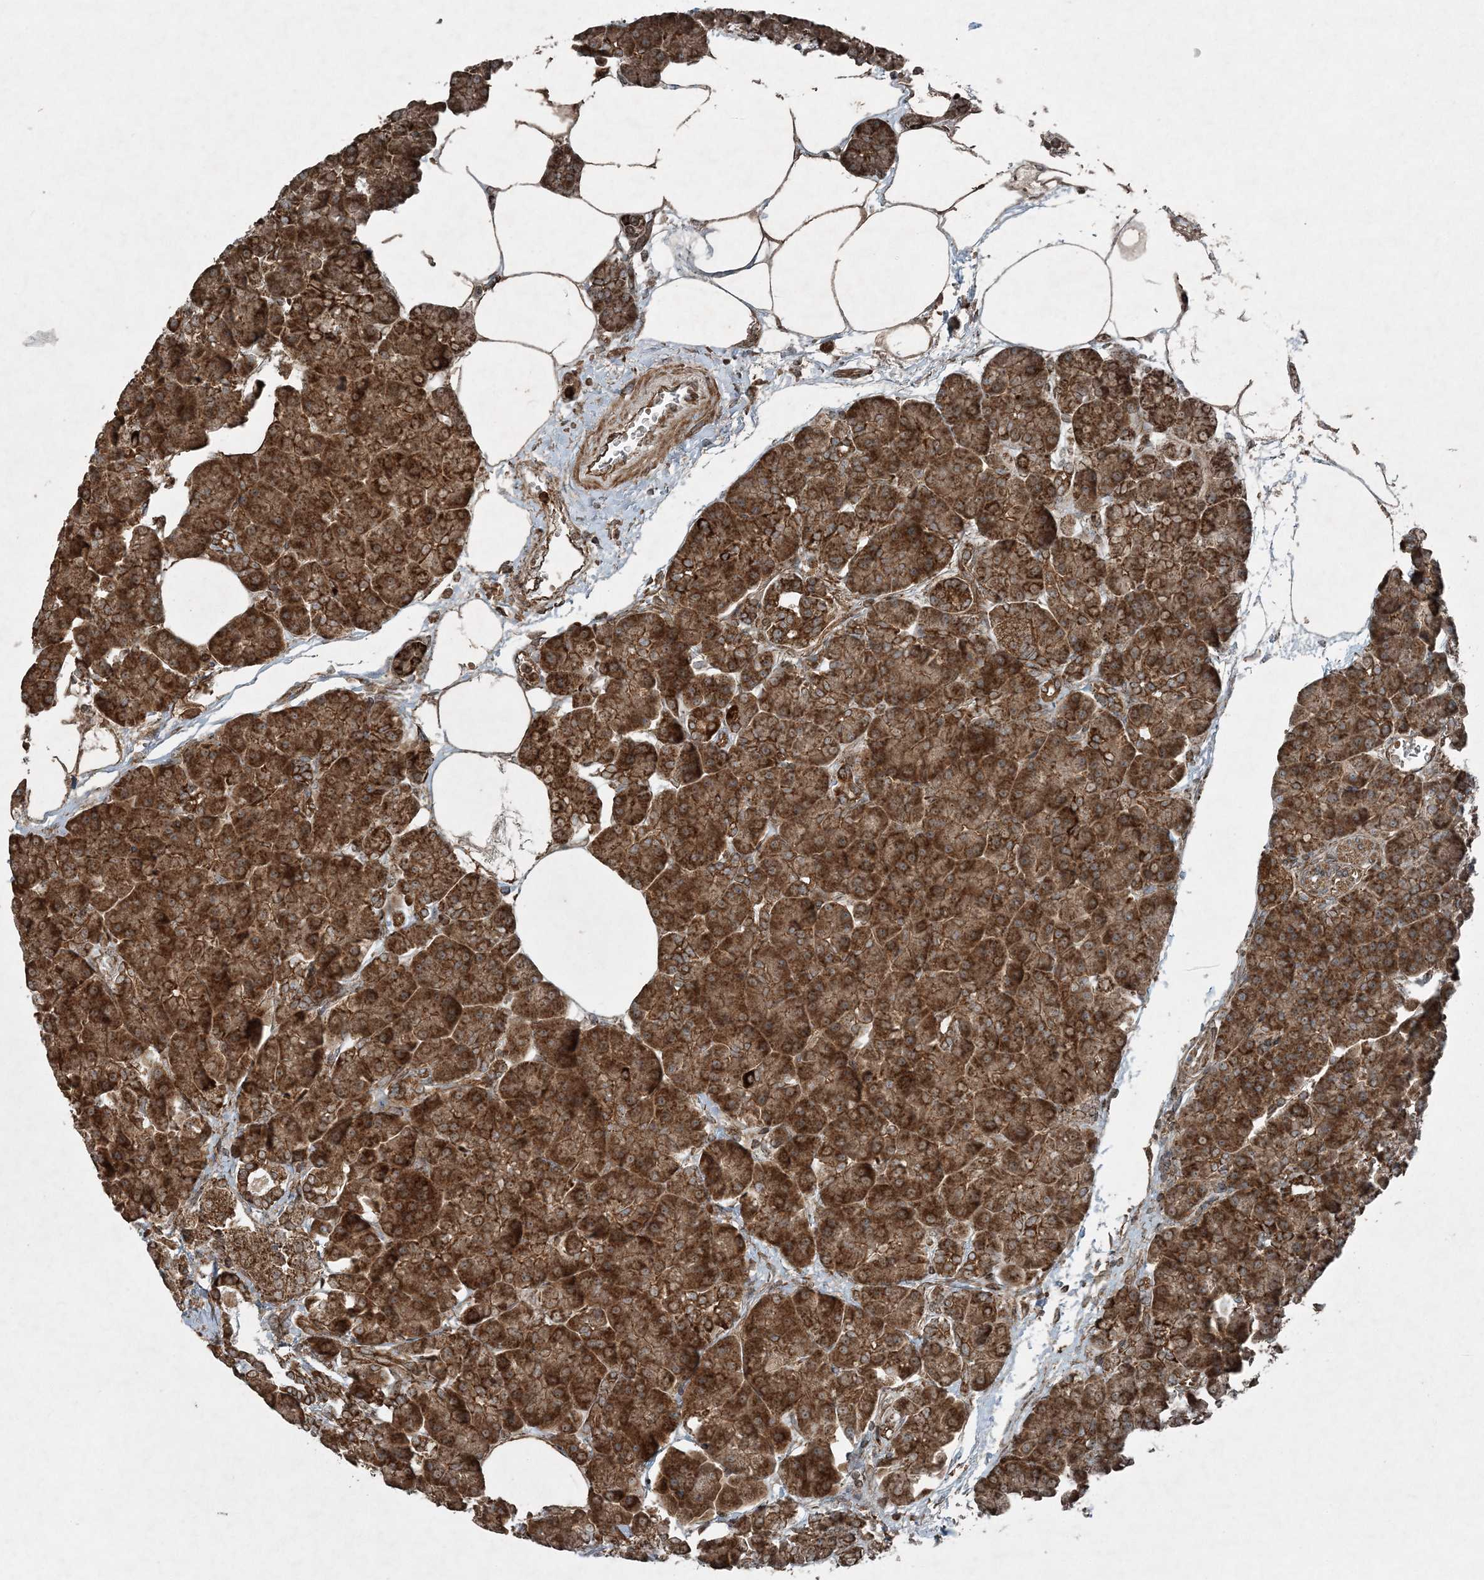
{"staining": {"intensity": "strong", "quantity": ">75%", "location": "cytoplasmic/membranous"}, "tissue": "pancreas", "cell_type": "Exocrine glandular cells", "image_type": "normal", "snomed": [{"axis": "morphology", "description": "Normal tissue, NOS"}, {"axis": "topography", "description": "Pancreas"}], "caption": "Pancreas stained with DAB (3,3'-diaminobenzidine) IHC displays high levels of strong cytoplasmic/membranous positivity in about >75% of exocrine glandular cells.", "gene": "COPS7B", "patient": {"sex": "female", "age": 70}}